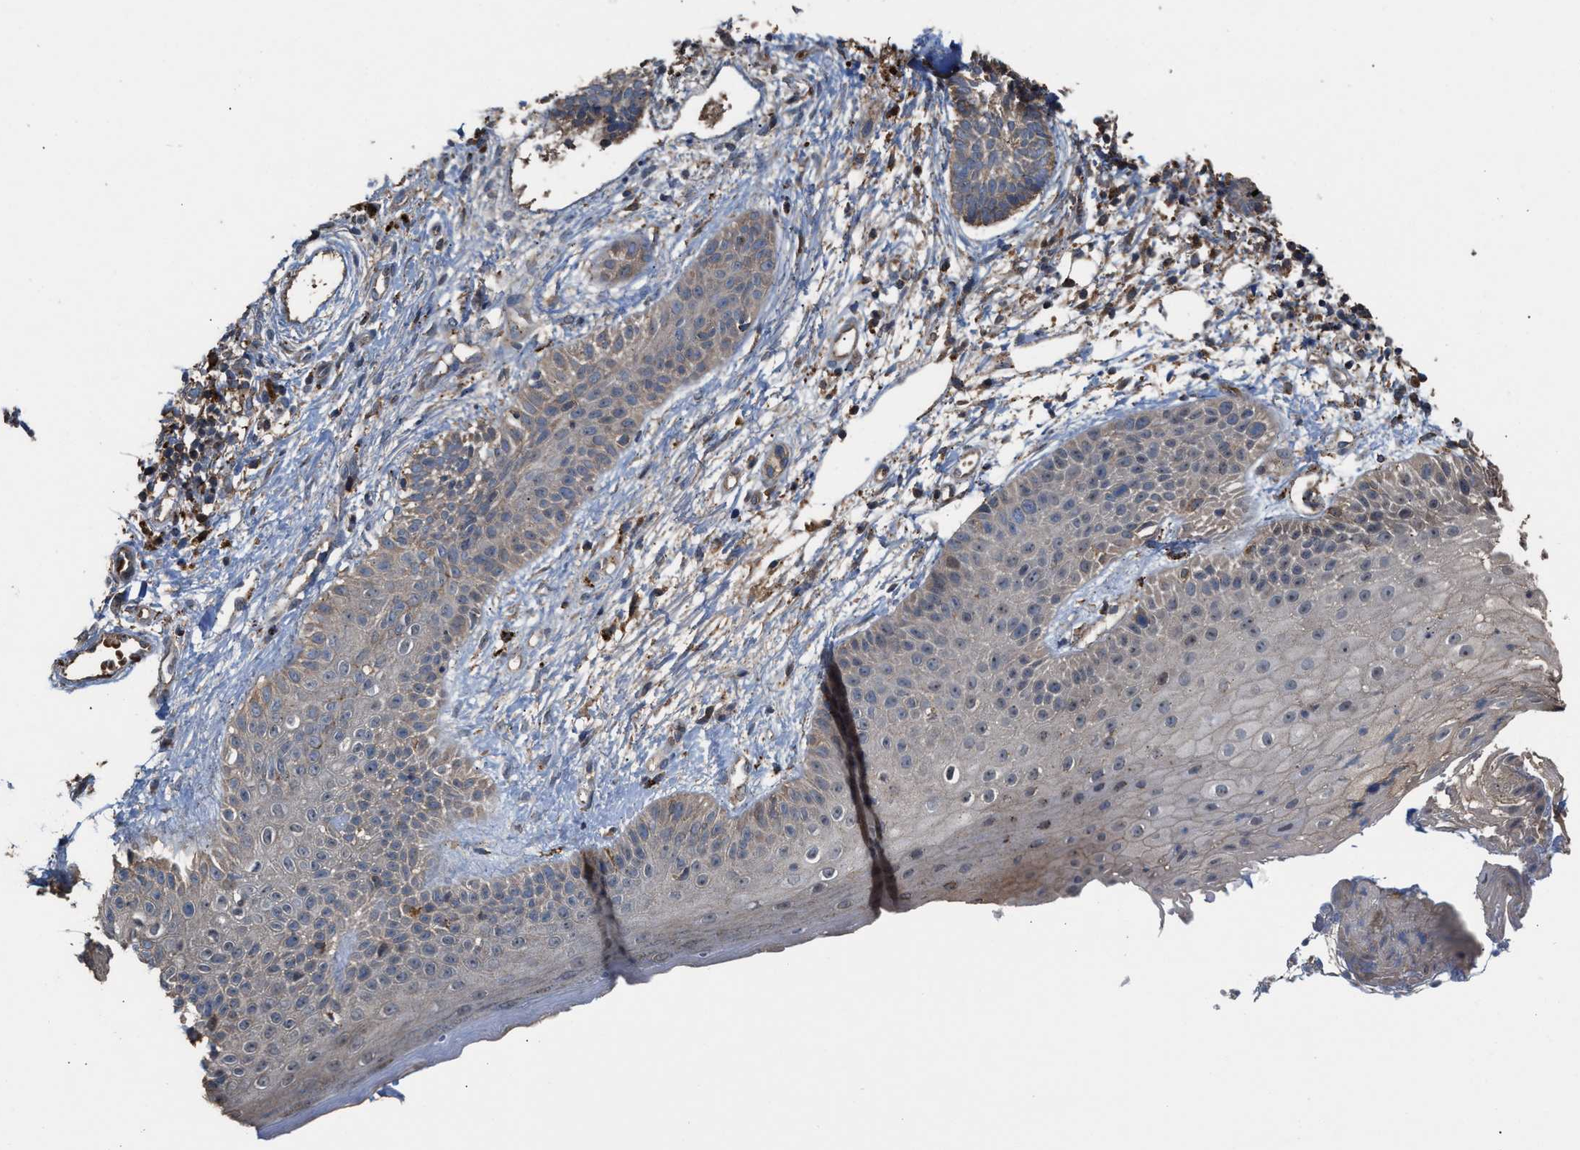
{"staining": {"intensity": "weak", "quantity": ">75%", "location": "cytoplasmic/membranous"}, "tissue": "skin cancer", "cell_type": "Tumor cells", "image_type": "cancer", "snomed": [{"axis": "morphology", "description": "Normal tissue, NOS"}, {"axis": "morphology", "description": "Basal cell carcinoma"}, {"axis": "topography", "description": "Skin"}], "caption": "Brown immunohistochemical staining in basal cell carcinoma (skin) displays weak cytoplasmic/membranous expression in approximately >75% of tumor cells.", "gene": "ELMO3", "patient": {"sex": "male", "age": 63}}